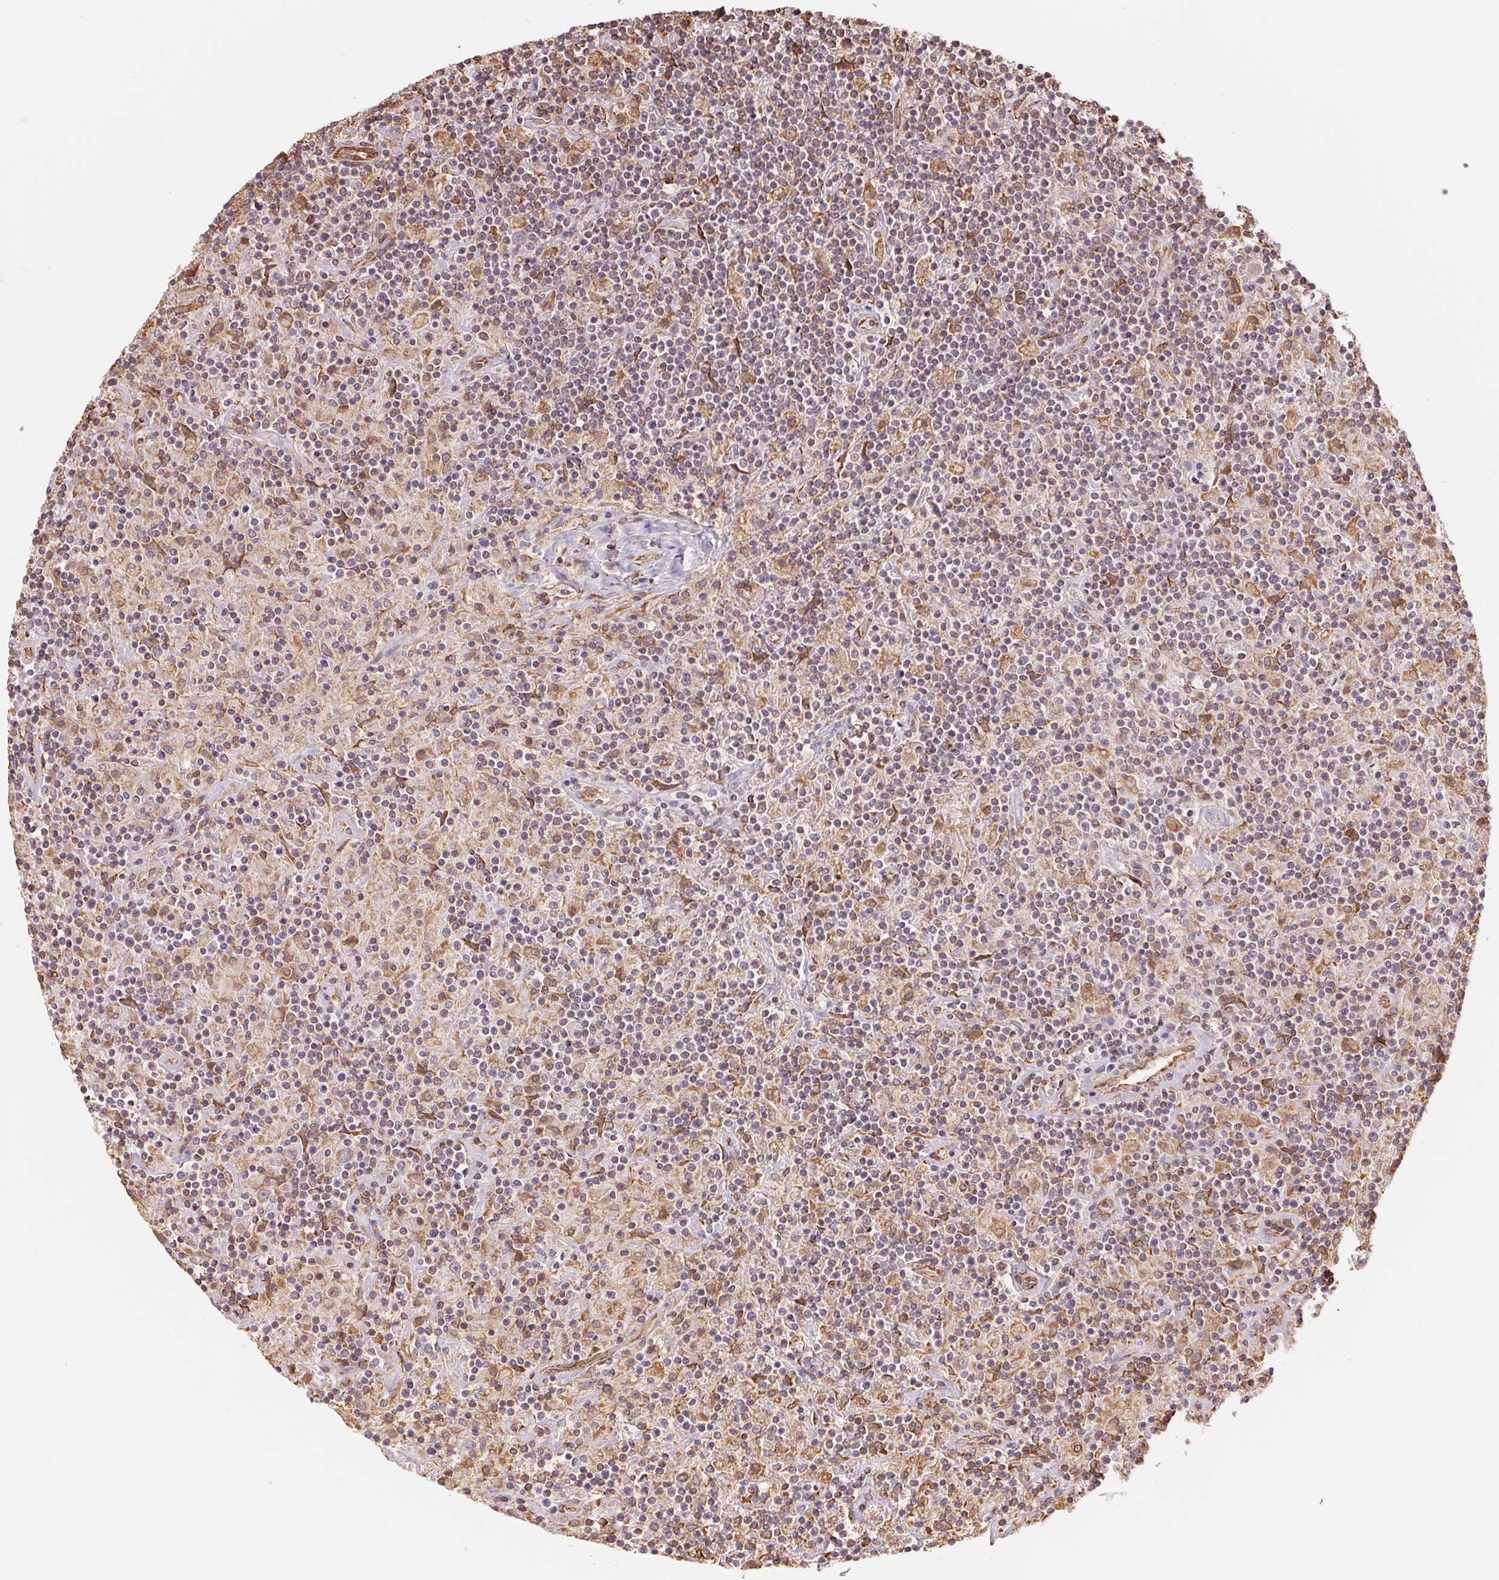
{"staining": {"intensity": "weak", "quantity": "25%-75%", "location": "cytoplasmic/membranous"}, "tissue": "lymphoma", "cell_type": "Tumor cells", "image_type": "cancer", "snomed": [{"axis": "morphology", "description": "Hodgkin's disease, NOS"}, {"axis": "topography", "description": "Lymph node"}], "caption": "Immunohistochemical staining of Hodgkin's disease exhibits weak cytoplasmic/membranous protein staining in about 25%-75% of tumor cells. The protein of interest is stained brown, and the nuclei are stained in blue (DAB (3,3'-diaminobenzidine) IHC with brightfield microscopy, high magnification).", "gene": "C6orf163", "patient": {"sex": "male", "age": 70}}